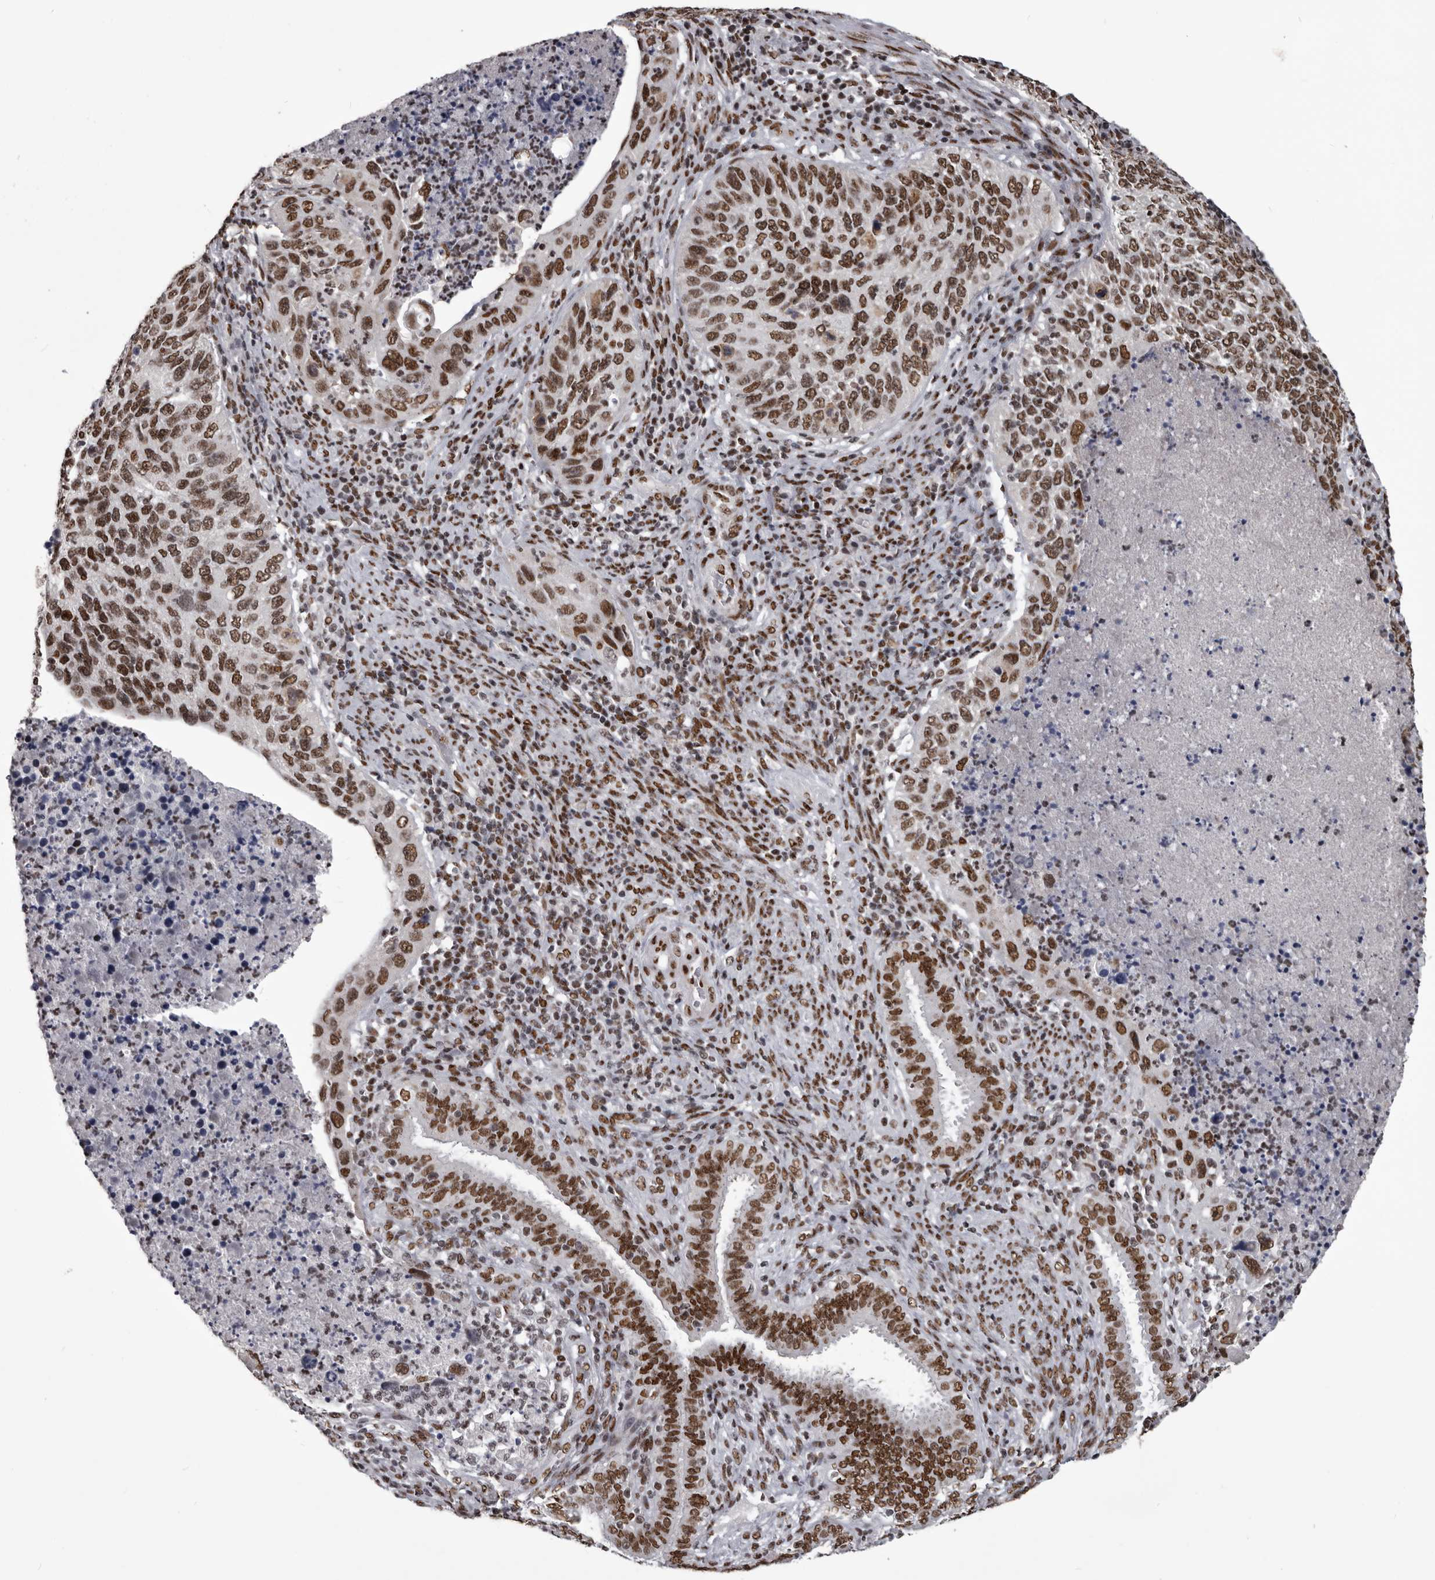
{"staining": {"intensity": "moderate", "quantity": ">75%", "location": "nuclear"}, "tissue": "cervical cancer", "cell_type": "Tumor cells", "image_type": "cancer", "snomed": [{"axis": "morphology", "description": "Squamous cell carcinoma, NOS"}, {"axis": "topography", "description": "Cervix"}], "caption": "DAB immunohistochemical staining of human cervical cancer (squamous cell carcinoma) displays moderate nuclear protein expression in about >75% of tumor cells. The protein of interest is stained brown, and the nuclei are stained in blue (DAB (3,3'-diaminobenzidine) IHC with brightfield microscopy, high magnification).", "gene": "NUMA1", "patient": {"sex": "female", "age": 38}}